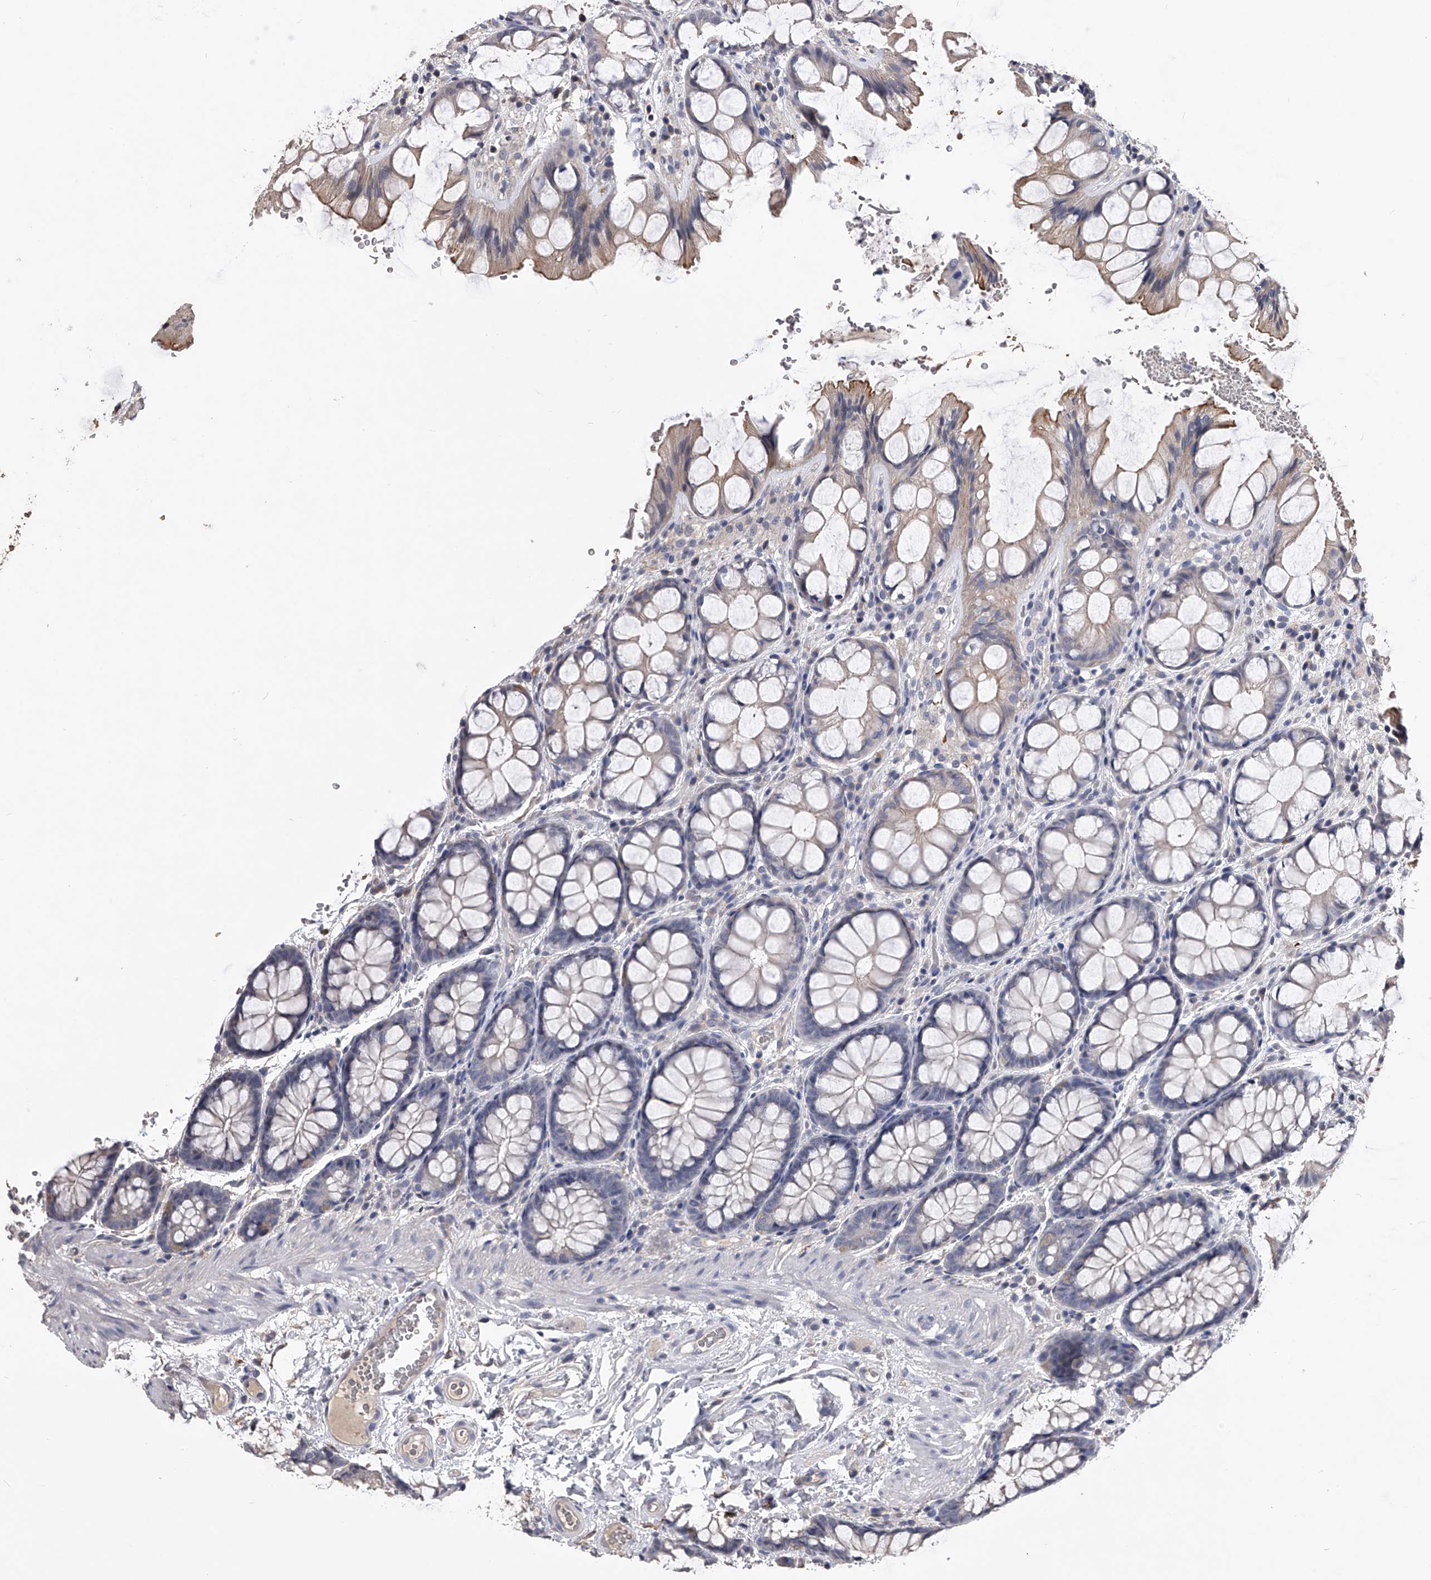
{"staining": {"intensity": "negative", "quantity": "none", "location": "none"}, "tissue": "colon", "cell_type": "Endothelial cells", "image_type": "normal", "snomed": [{"axis": "morphology", "description": "Normal tissue, NOS"}, {"axis": "topography", "description": "Colon"}], "caption": "Colon was stained to show a protein in brown. There is no significant expression in endothelial cells. (DAB immunohistochemistry, high magnification).", "gene": "MDN1", "patient": {"sex": "male", "age": 47}}